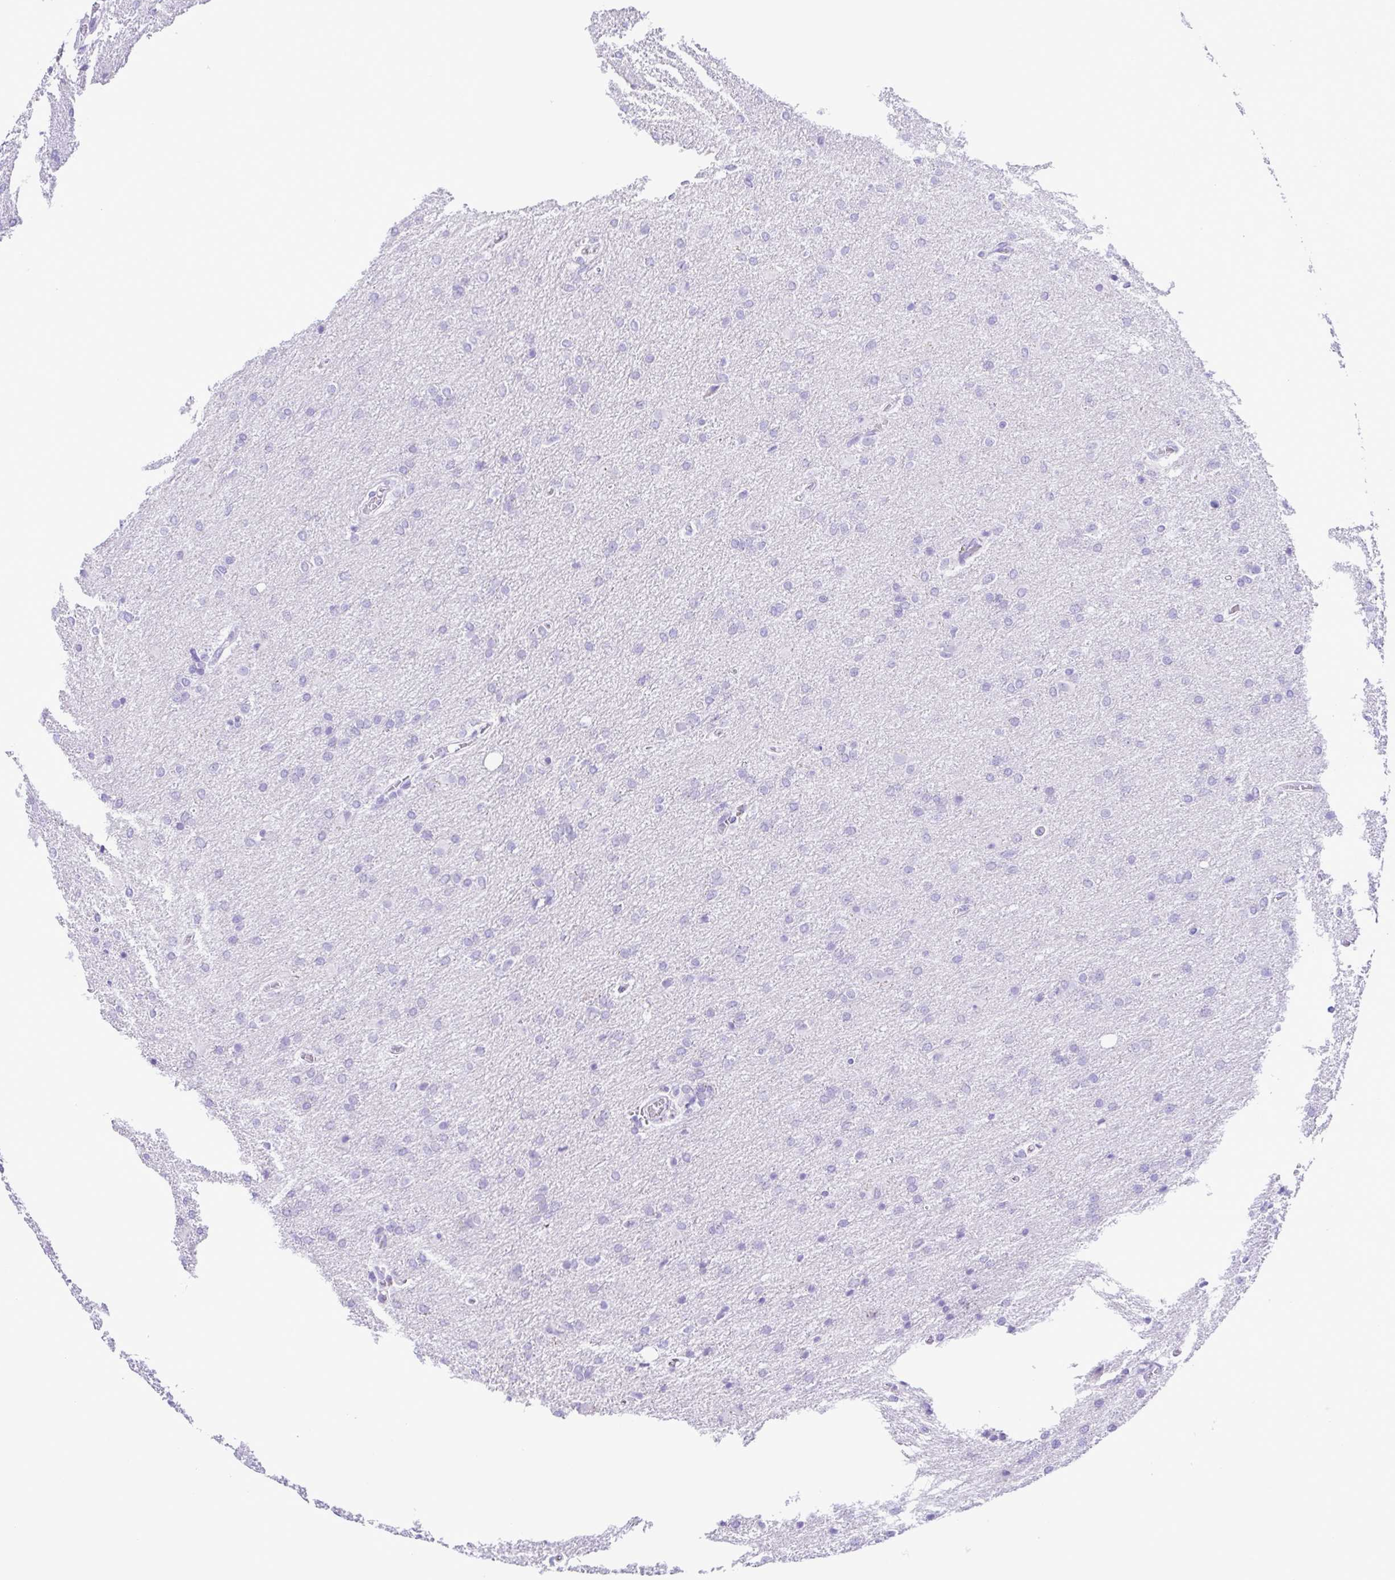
{"staining": {"intensity": "negative", "quantity": "none", "location": "none"}, "tissue": "glioma", "cell_type": "Tumor cells", "image_type": "cancer", "snomed": [{"axis": "morphology", "description": "Glioma, malignant, High grade"}, {"axis": "topography", "description": "Brain"}], "caption": "There is no significant staining in tumor cells of glioma. Nuclei are stained in blue.", "gene": "CASP14", "patient": {"sex": "male", "age": 68}}